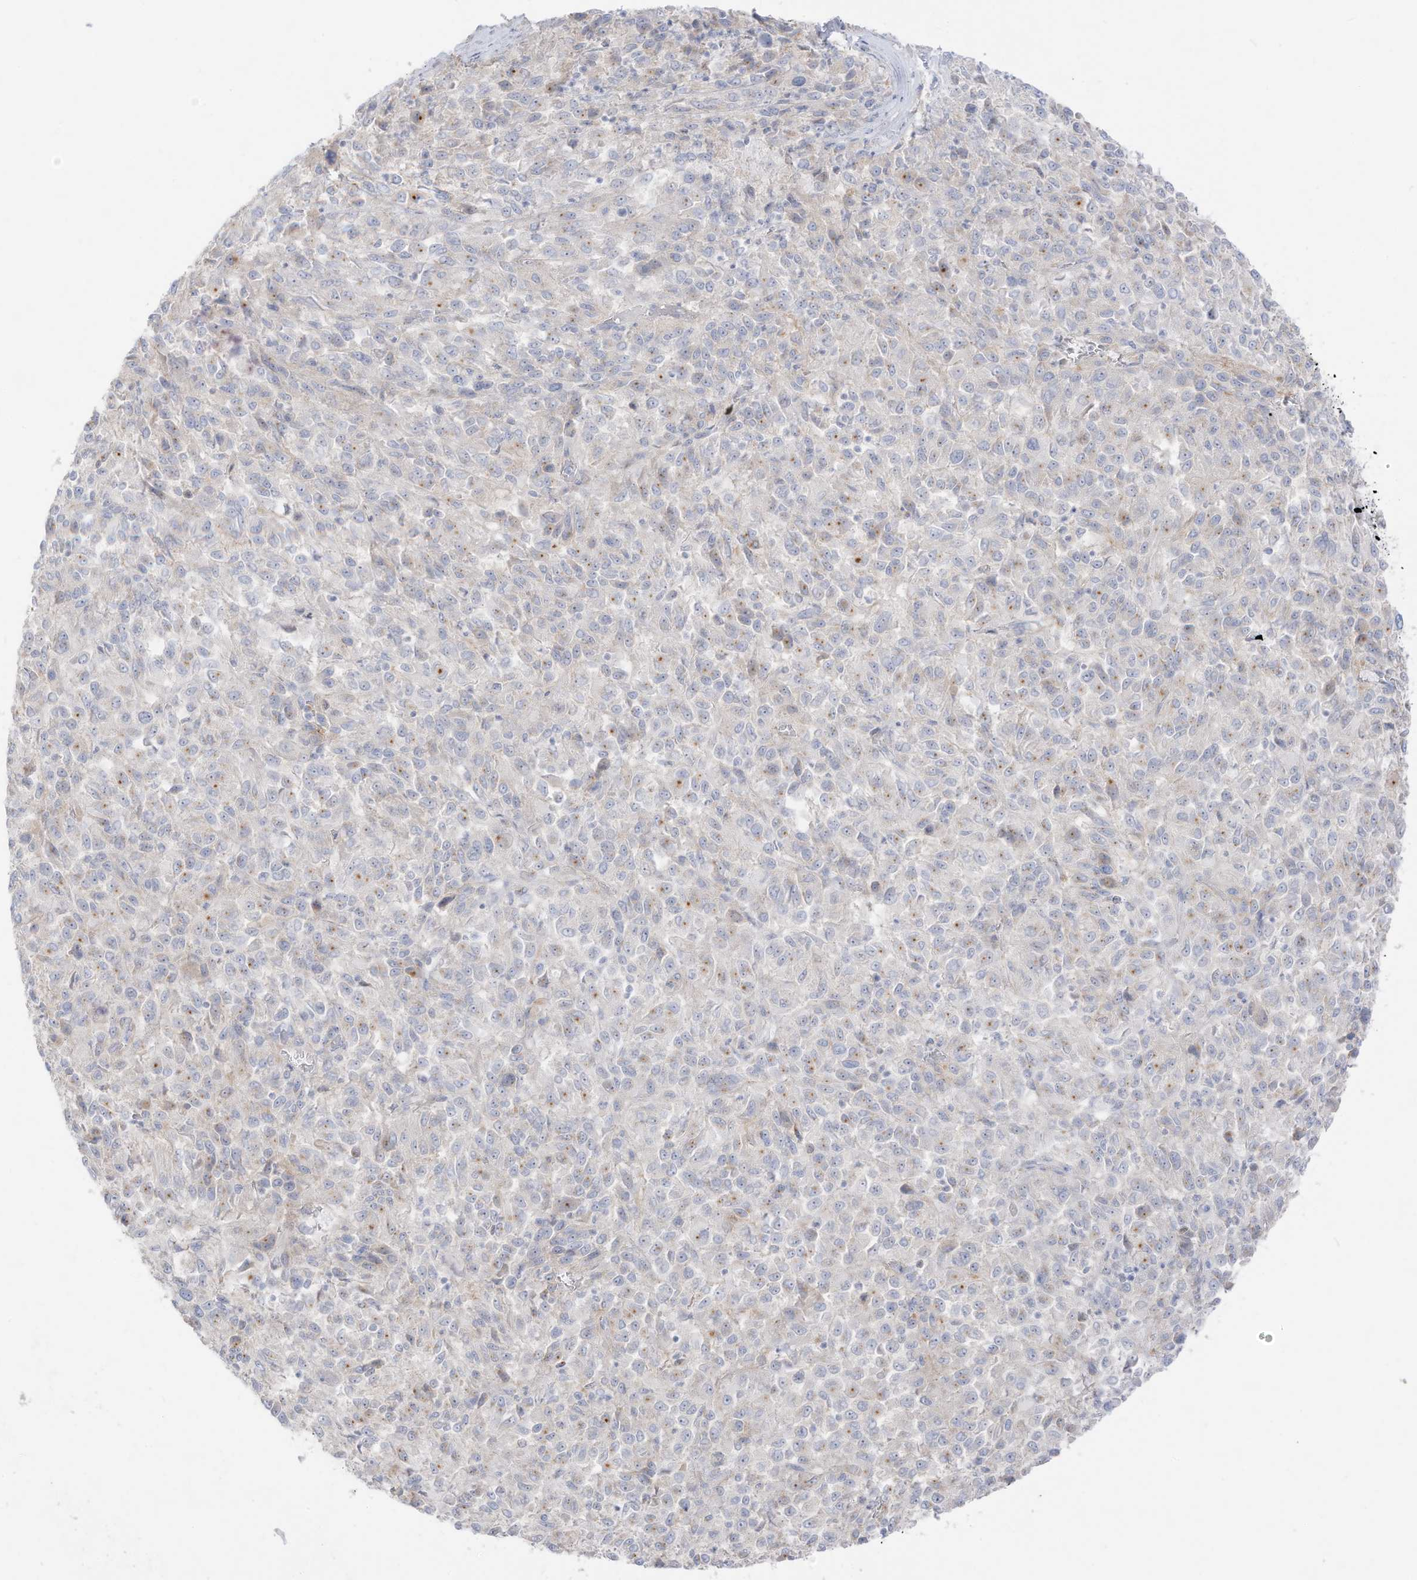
{"staining": {"intensity": "negative", "quantity": "none", "location": "none"}, "tissue": "melanoma", "cell_type": "Tumor cells", "image_type": "cancer", "snomed": [{"axis": "morphology", "description": "Malignant melanoma, Metastatic site"}, {"axis": "topography", "description": "Lung"}], "caption": "This is an IHC histopathology image of malignant melanoma (metastatic site). There is no staining in tumor cells.", "gene": "C11orf87", "patient": {"sex": "male", "age": 64}}